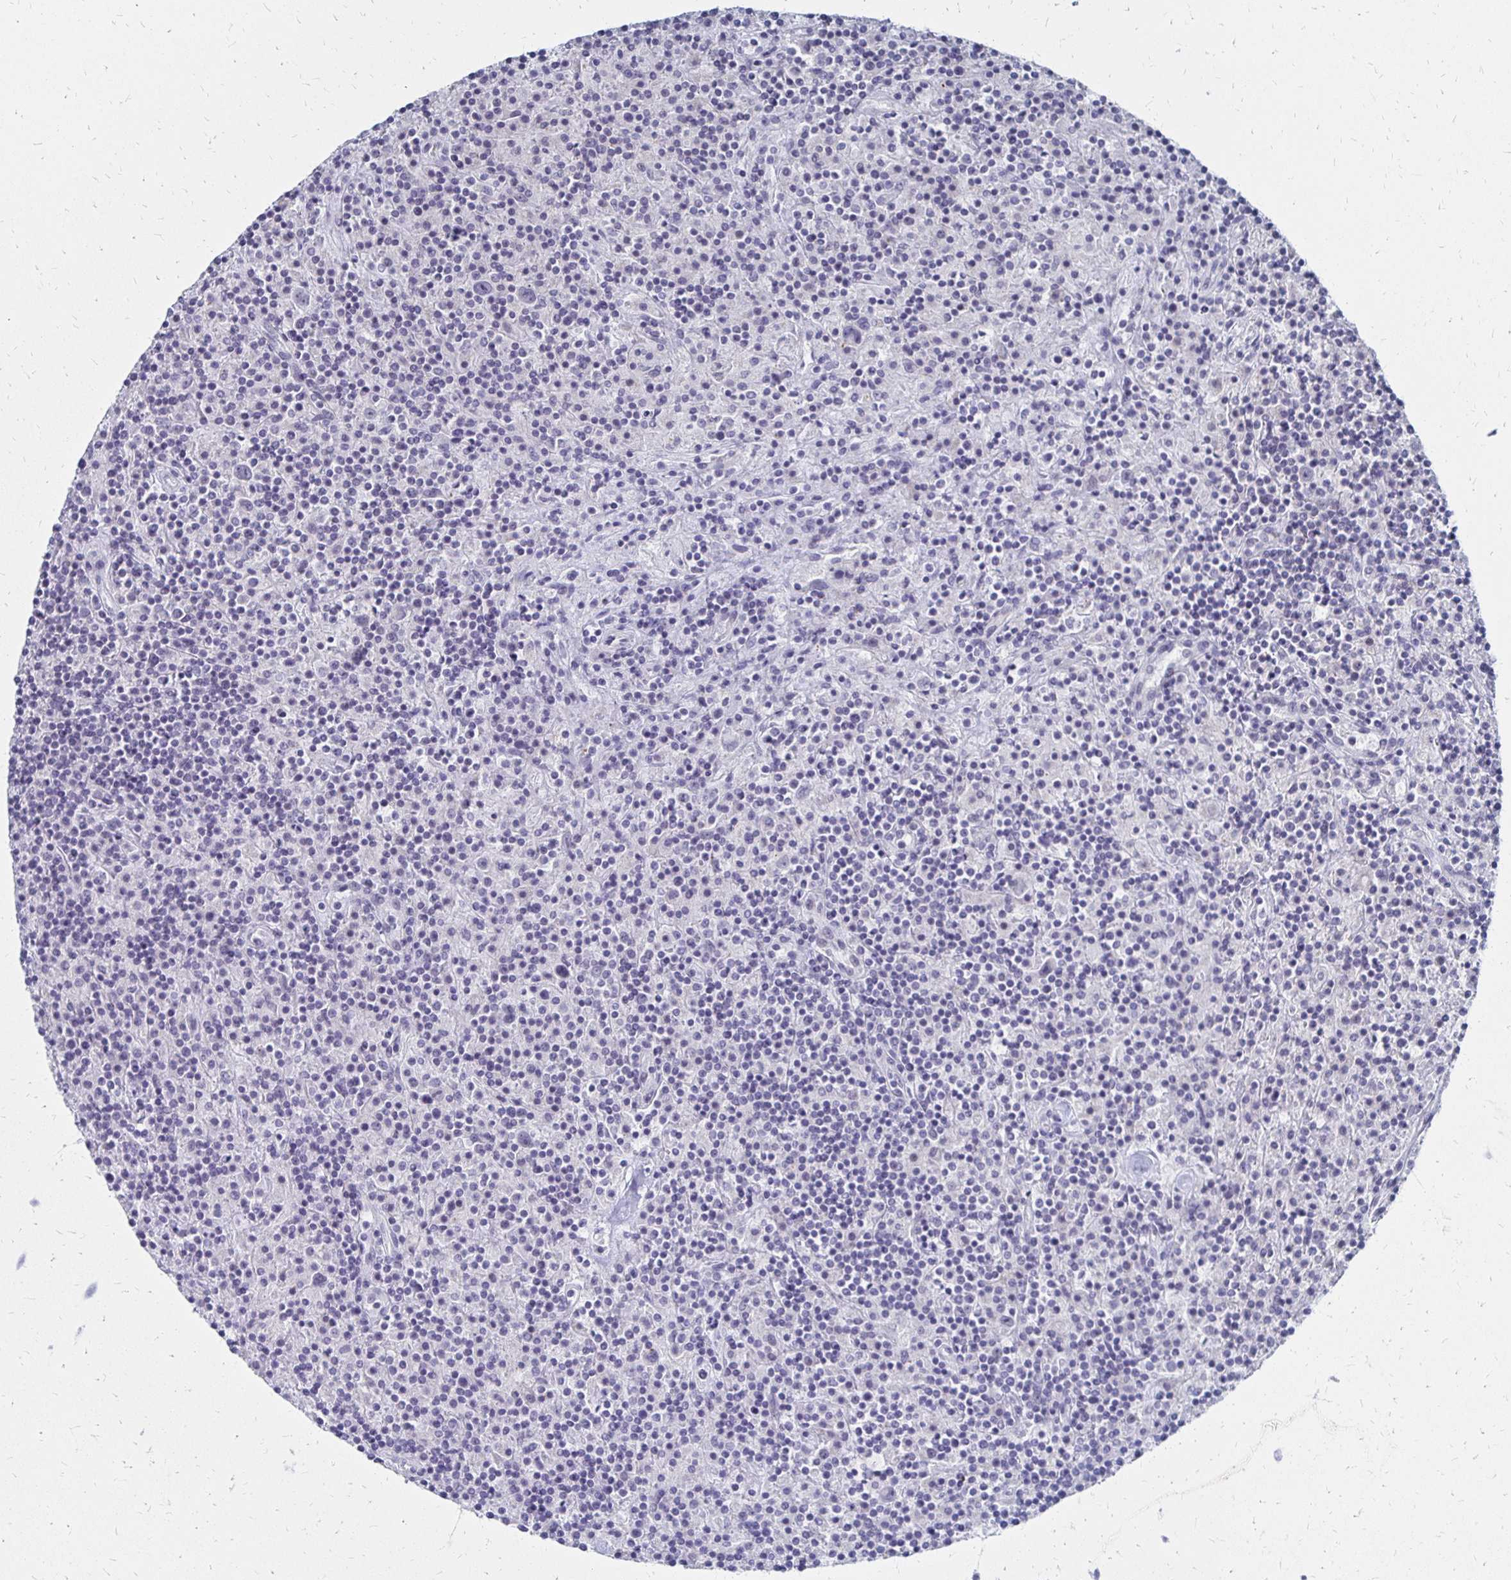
{"staining": {"intensity": "negative", "quantity": "none", "location": "none"}, "tissue": "lymphoma", "cell_type": "Tumor cells", "image_type": "cancer", "snomed": [{"axis": "morphology", "description": "Hodgkin's disease, NOS"}, {"axis": "topography", "description": "Lymph node"}], "caption": "Tumor cells are negative for brown protein staining in Hodgkin's disease. Brightfield microscopy of immunohistochemistry stained with DAB (3,3'-diaminobenzidine) (brown) and hematoxylin (blue), captured at high magnification.", "gene": "SYT2", "patient": {"sex": "male", "age": 70}}